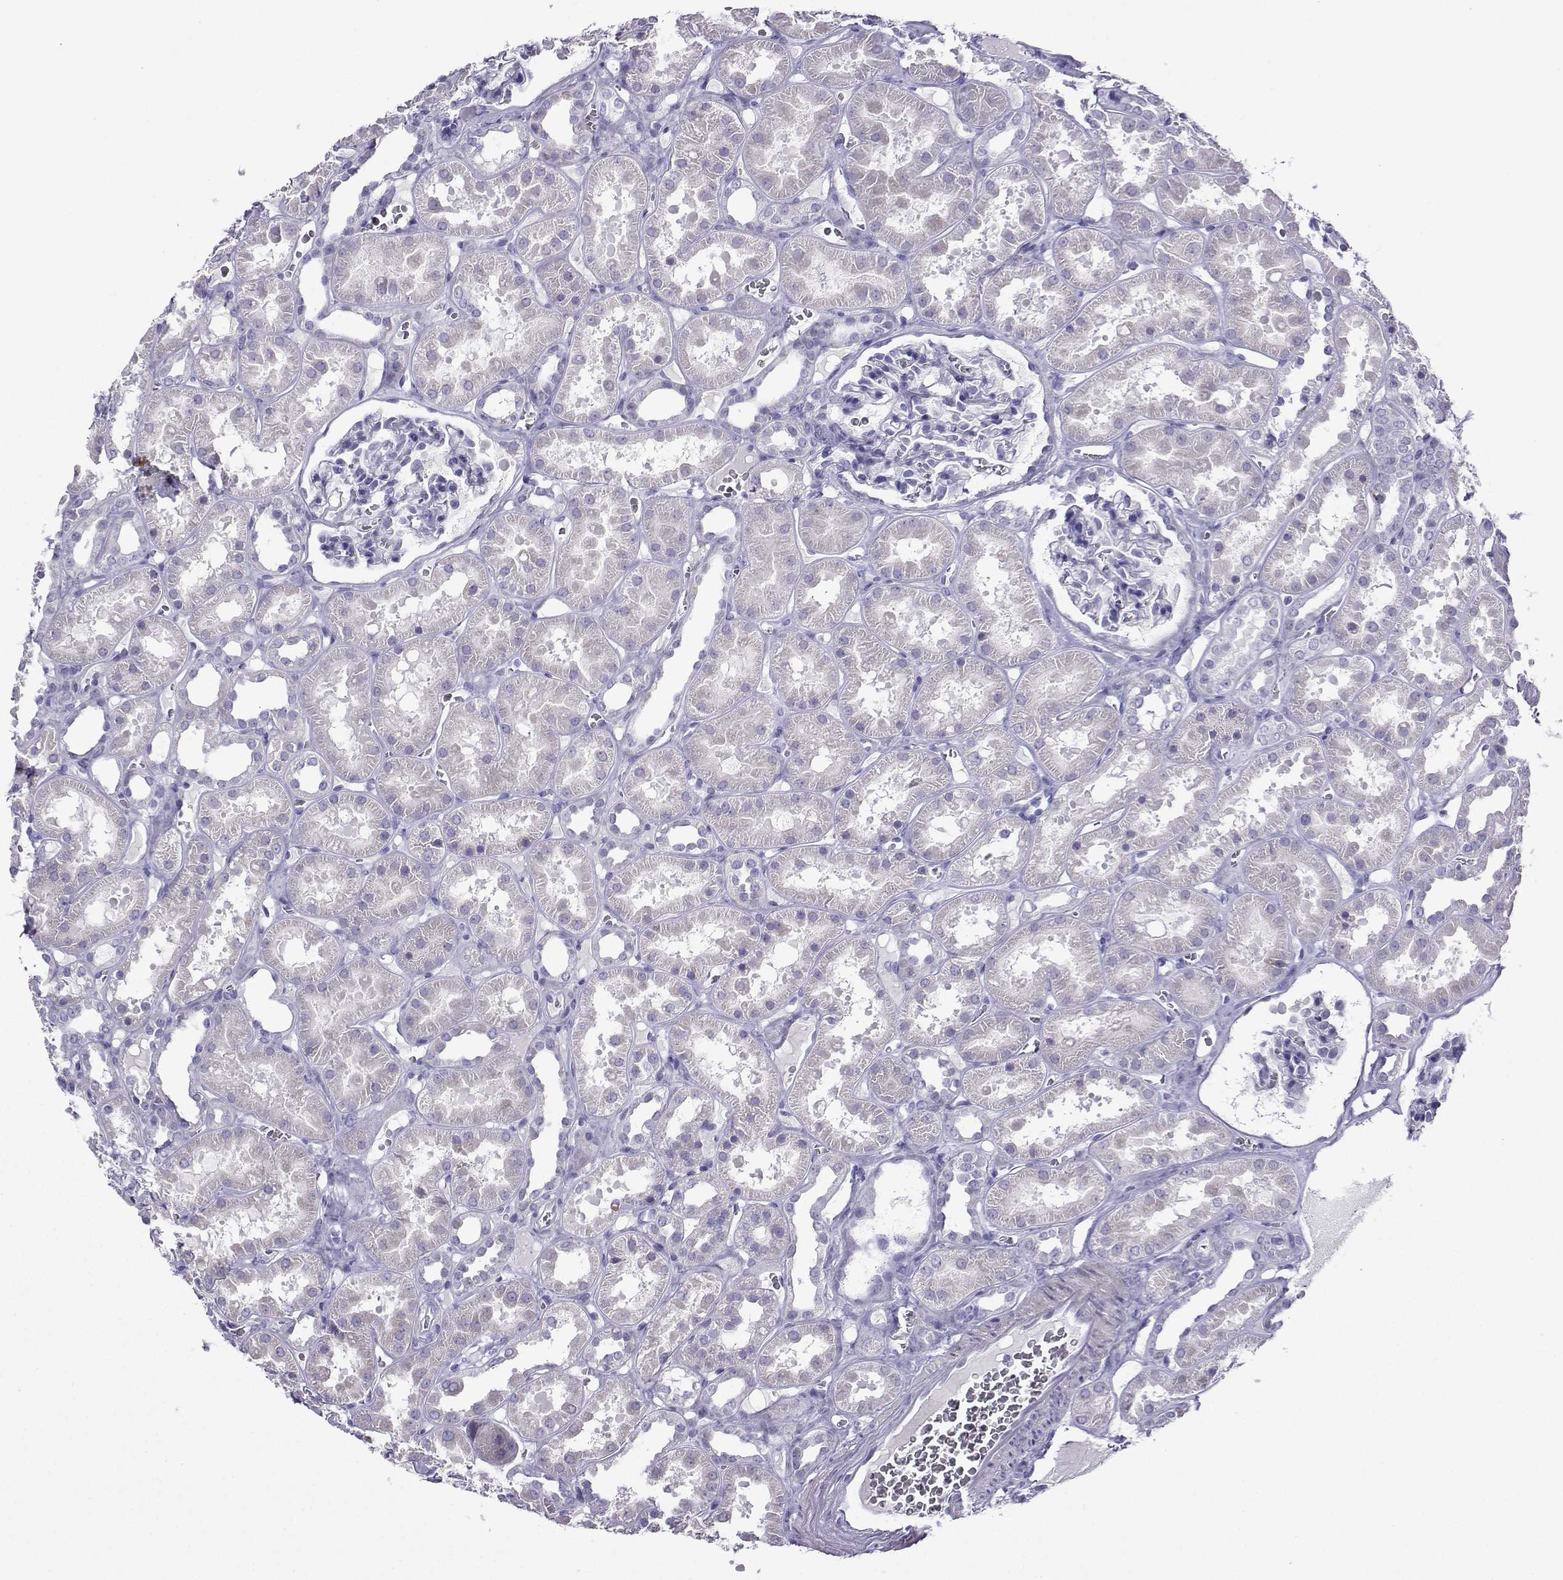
{"staining": {"intensity": "negative", "quantity": "none", "location": "none"}, "tissue": "kidney", "cell_type": "Cells in glomeruli", "image_type": "normal", "snomed": [{"axis": "morphology", "description": "Normal tissue, NOS"}, {"axis": "topography", "description": "Kidney"}], "caption": "Kidney was stained to show a protein in brown. There is no significant expression in cells in glomeruli. (Immunohistochemistry, brightfield microscopy, high magnification).", "gene": "FBXO24", "patient": {"sex": "female", "age": 41}}